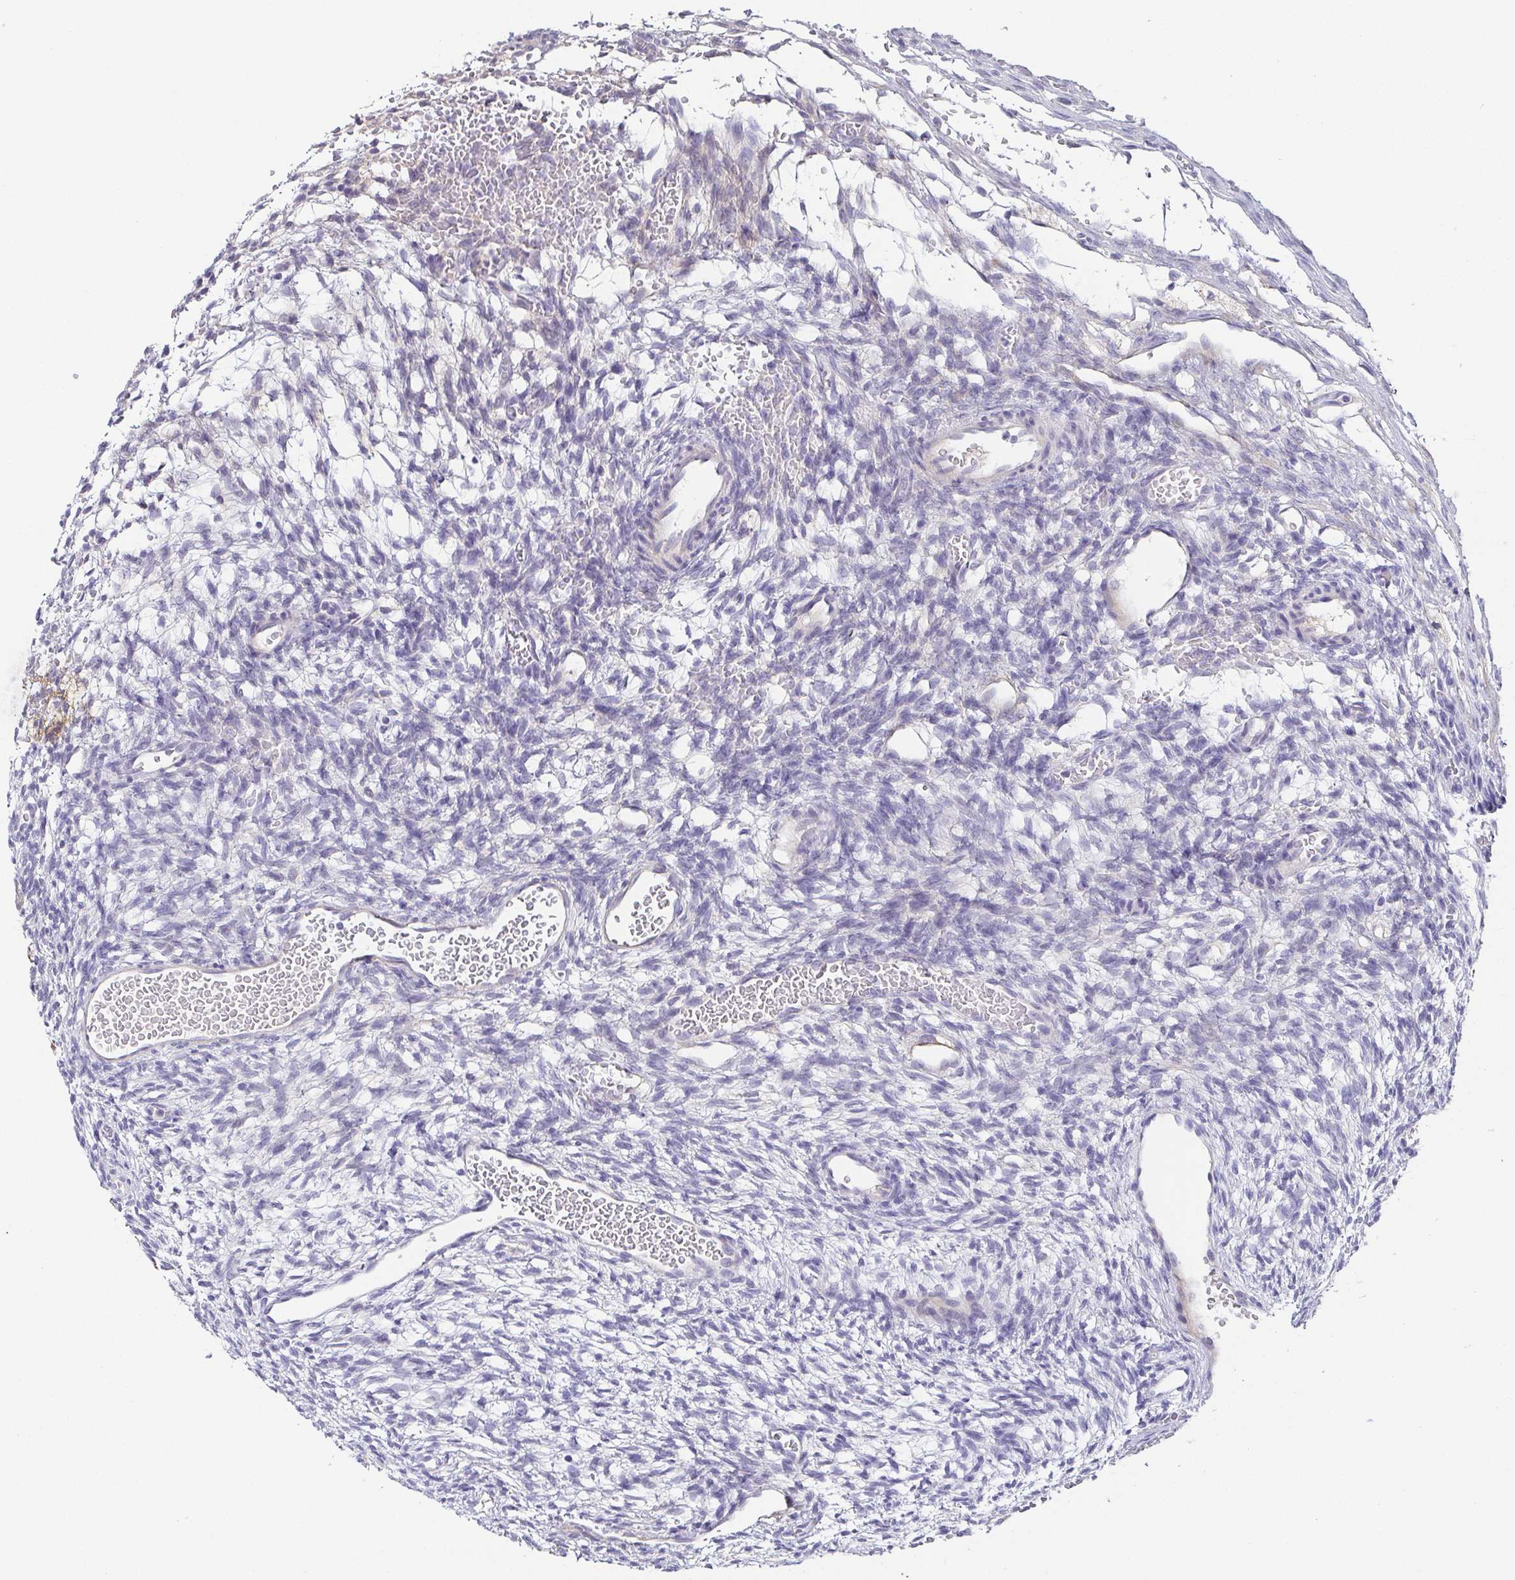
{"staining": {"intensity": "negative", "quantity": "none", "location": "none"}, "tissue": "ovary", "cell_type": "Follicle cells", "image_type": "normal", "snomed": [{"axis": "morphology", "description": "Normal tissue, NOS"}, {"axis": "topography", "description": "Ovary"}], "caption": "Photomicrograph shows no protein expression in follicle cells of benign ovary.", "gene": "RNASE7", "patient": {"sex": "female", "age": 34}}